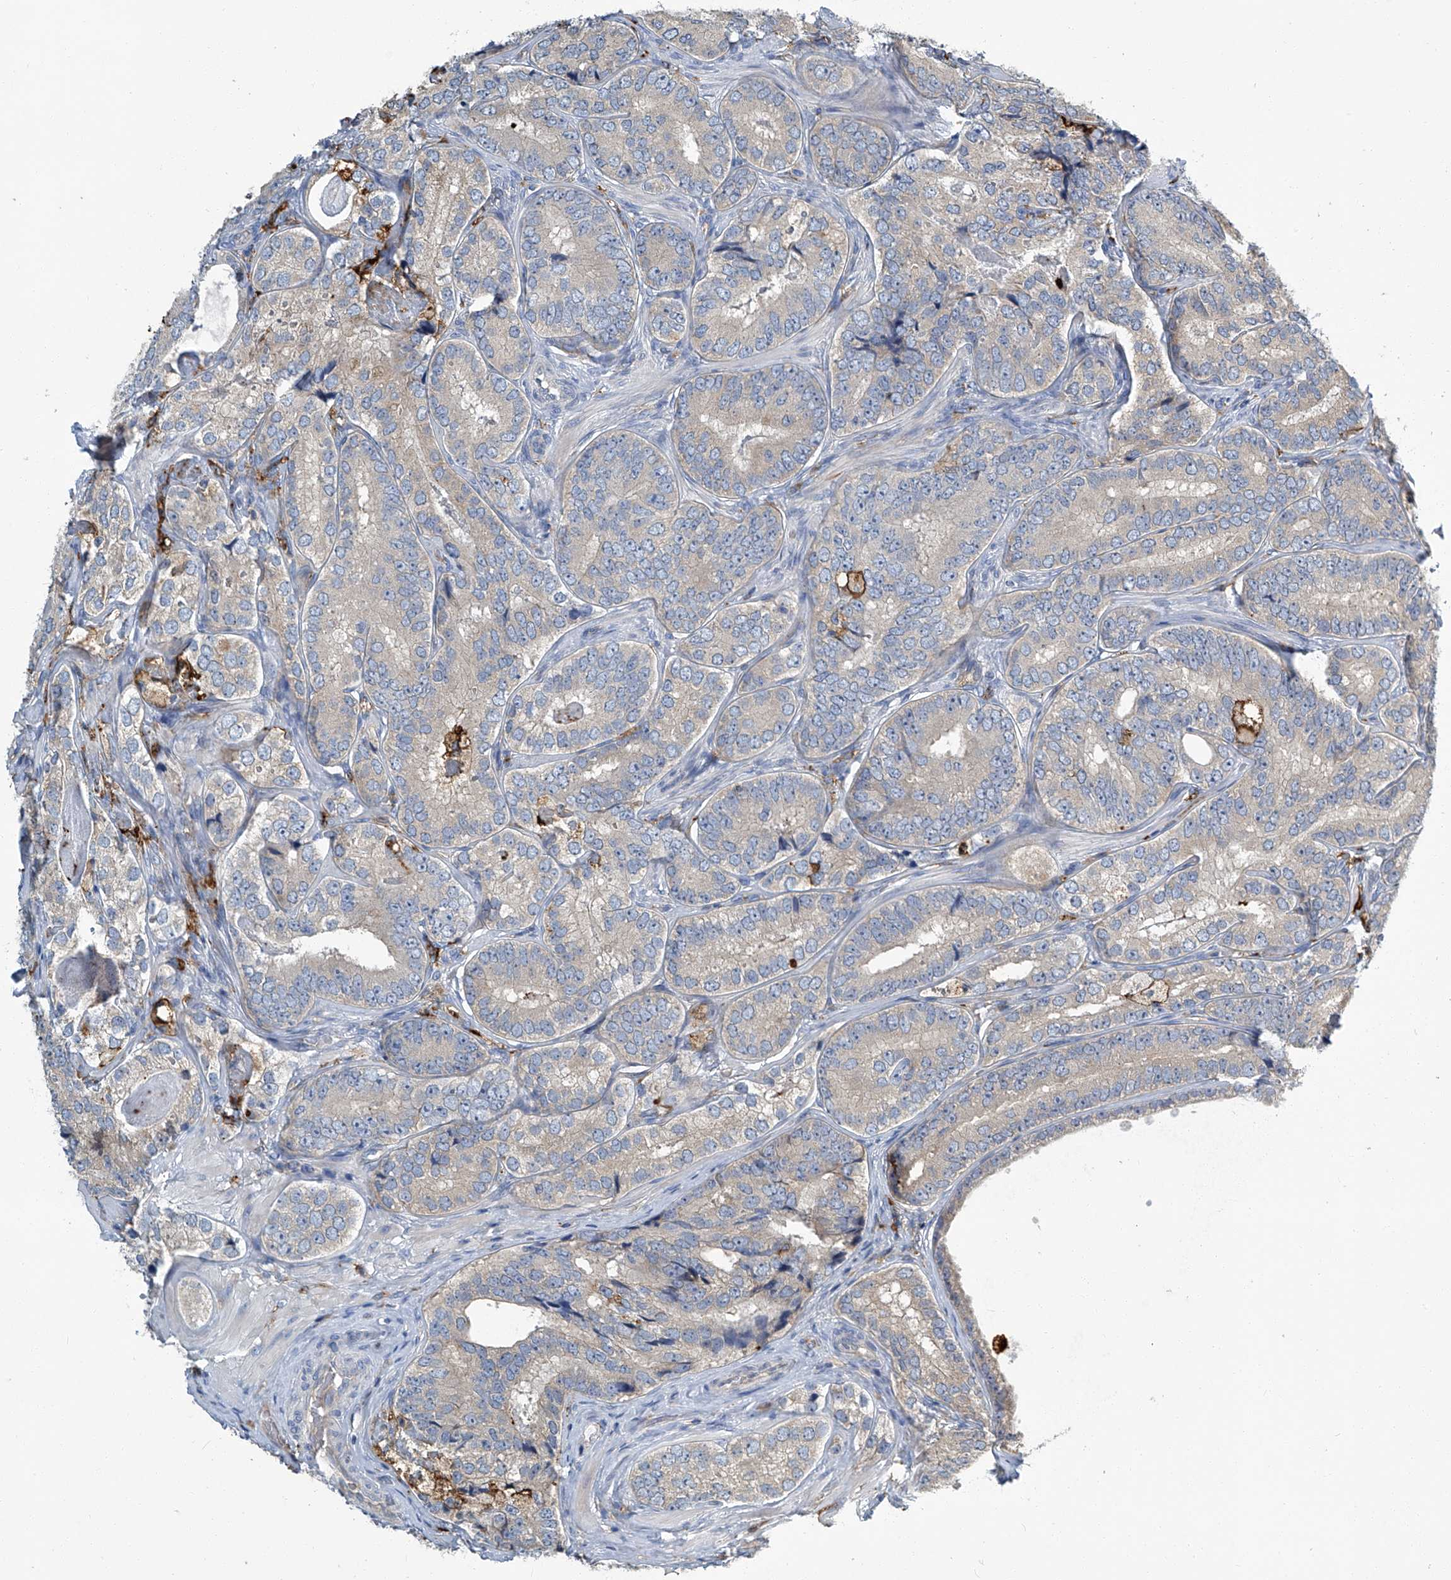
{"staining": {"intensity": "moderate", "quantity": "<25%", "location": "cytoplasmic/membranous"}, "tissue": "prostate cancer", "cell_type": "Tumor cells", "image_type": "cancer", "snomed": [{"axis": "morphology", "description": "Adenocarcinoma, High grade"}, {"axis": "topography", "description": "Prostate"}], "caption": "An image of human prostate cancer stained for a protein demonstrates moderate cytoplasmic/membranous brown staining in tumor cells.", "gene": "FAM167A", "patient": {"sex": "male", "age": 56}}